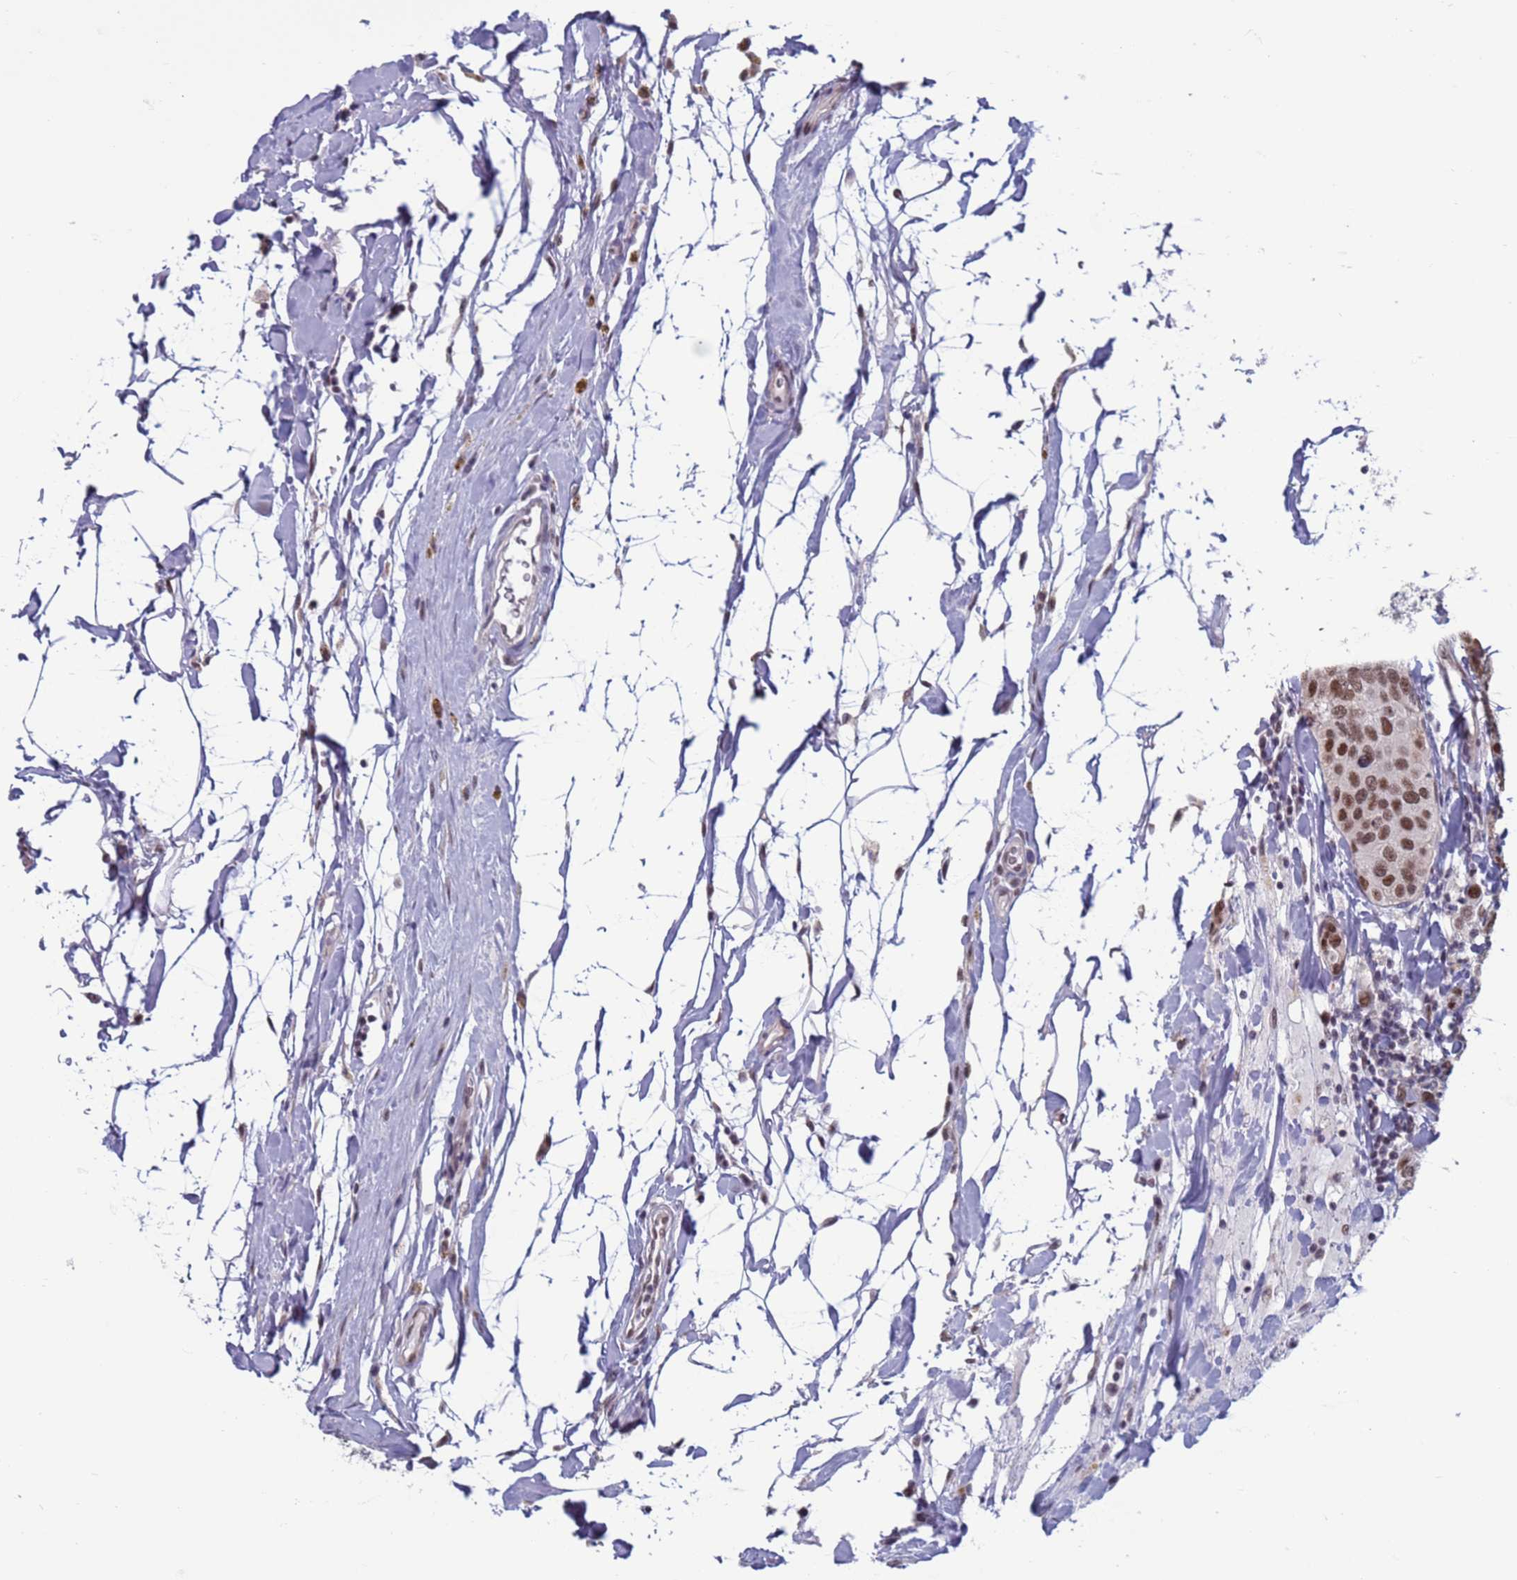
{"staining": {"intensity": "strong", "quantity": ">75%", "location": "nuclear"}, "tissue": "breast cancer", "cell_type": "Tumor cells", "image_type": "cancer", "snomed": [{"axis": "morphology", "description": "Duct carcinoma"}, {"axis": "topography", "description": "Breast"}], "caption": "Immunohistochemistry (IHC) (DAB (3,3'-diaminobenzidine)) staining of breast infiltrating ductal carcinoma exhibits strong nuclear protein expression in about >75% of tumor cells. The protein of interest is stained brown, and the nuclei are stained in blue (DAB (3,3'-diaminobenzidine) IHC with brightfield microscopy, high magnification).", "gene": "SAE1", "patient": {"sex": "female", "age": 55}}